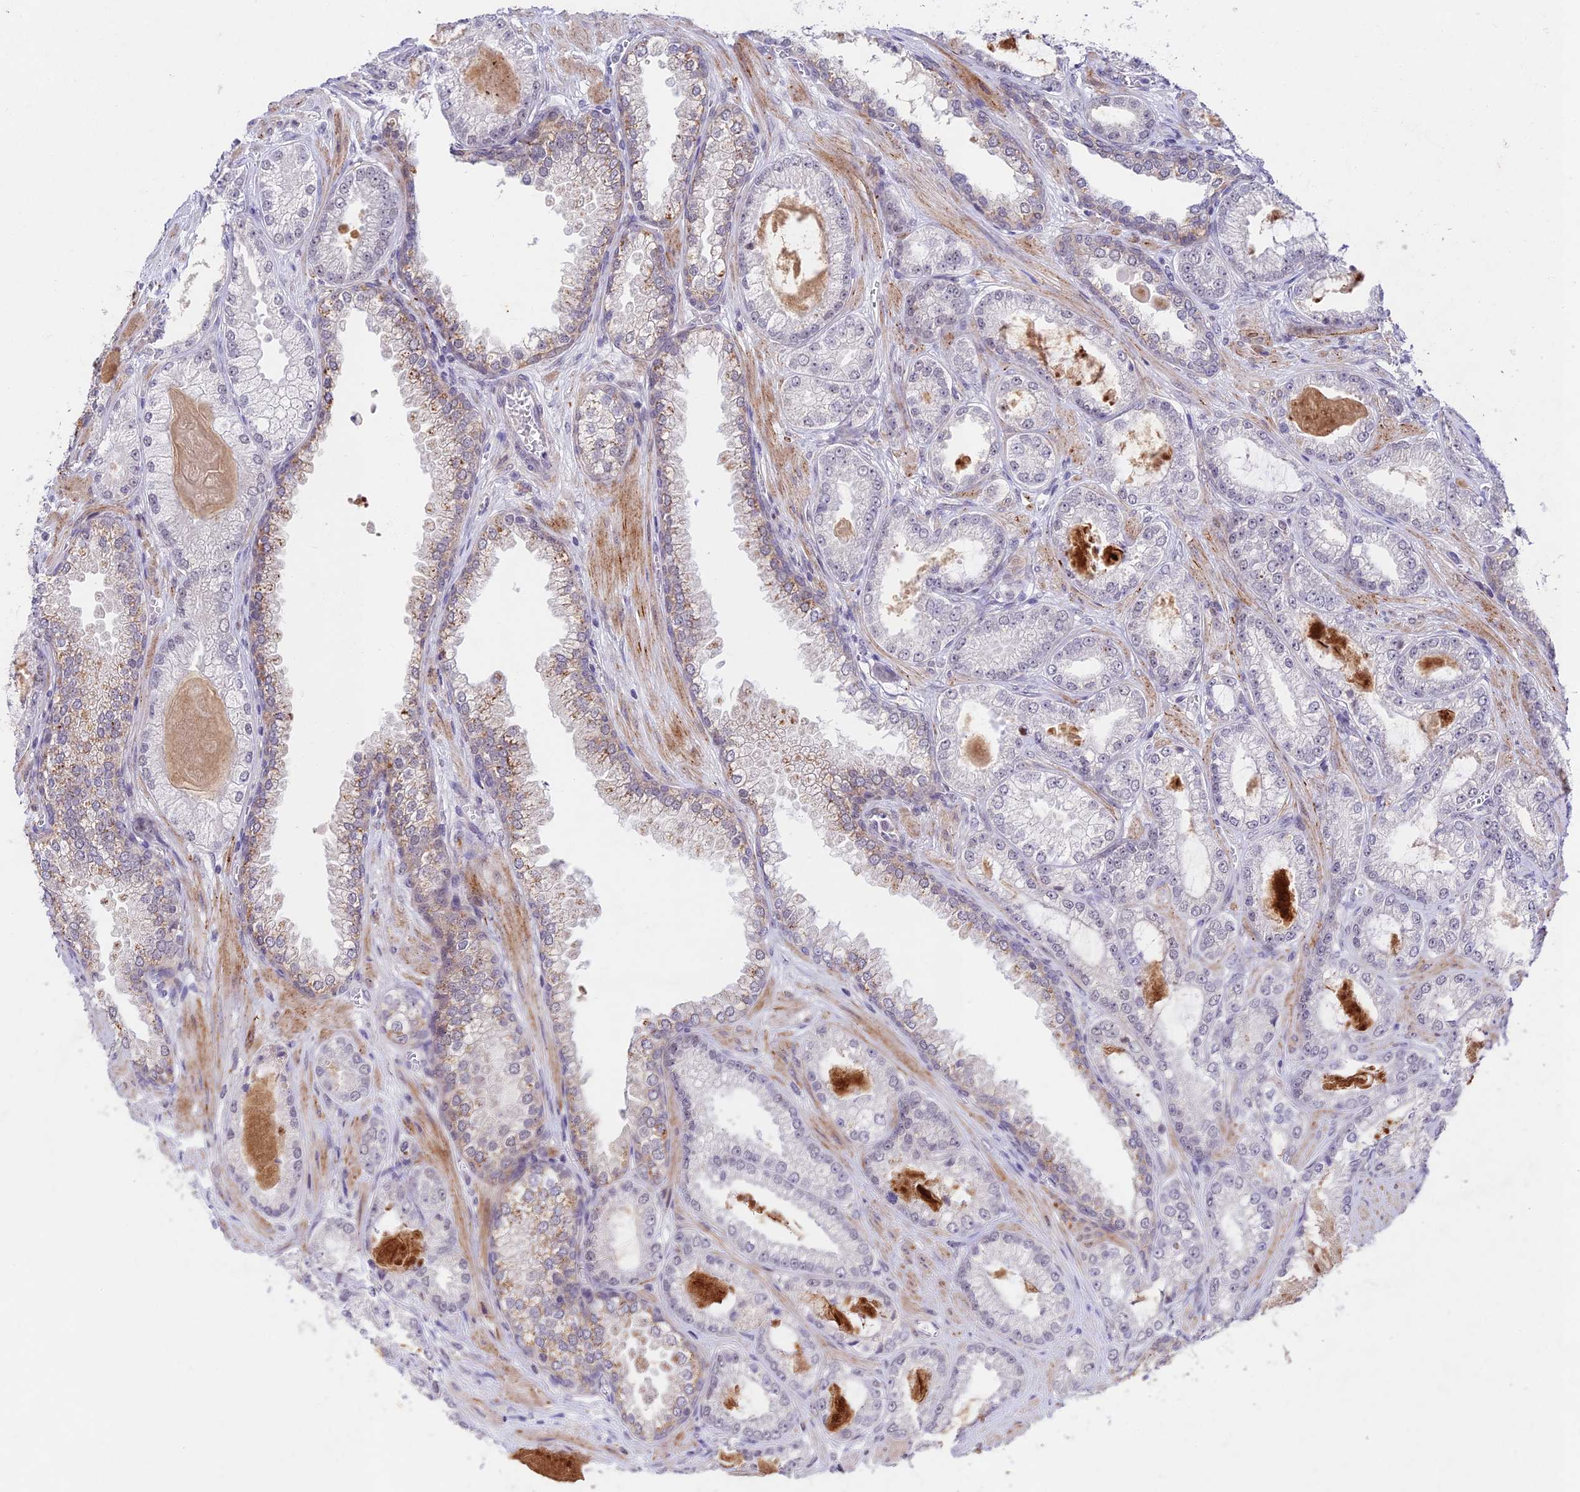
{"staining": {"intensity": "negative", "quantity": "none", "location": "none"}, "tissue": "prostate cancer", "cell_type": "Tumor cells", "image_type": "cancer", "snomed": [{"axis": "morphology", "description": "Adenocarcinoma, Low grade"}, {"axis": "topography", "description": "Prostate"}], "caption": "The histopathology image reveals no staining of tumor cells in low-grade adenocarcinoma (prostate).", "gene": "RAVER1", "patient": {"sex": "male", "age": 57}}